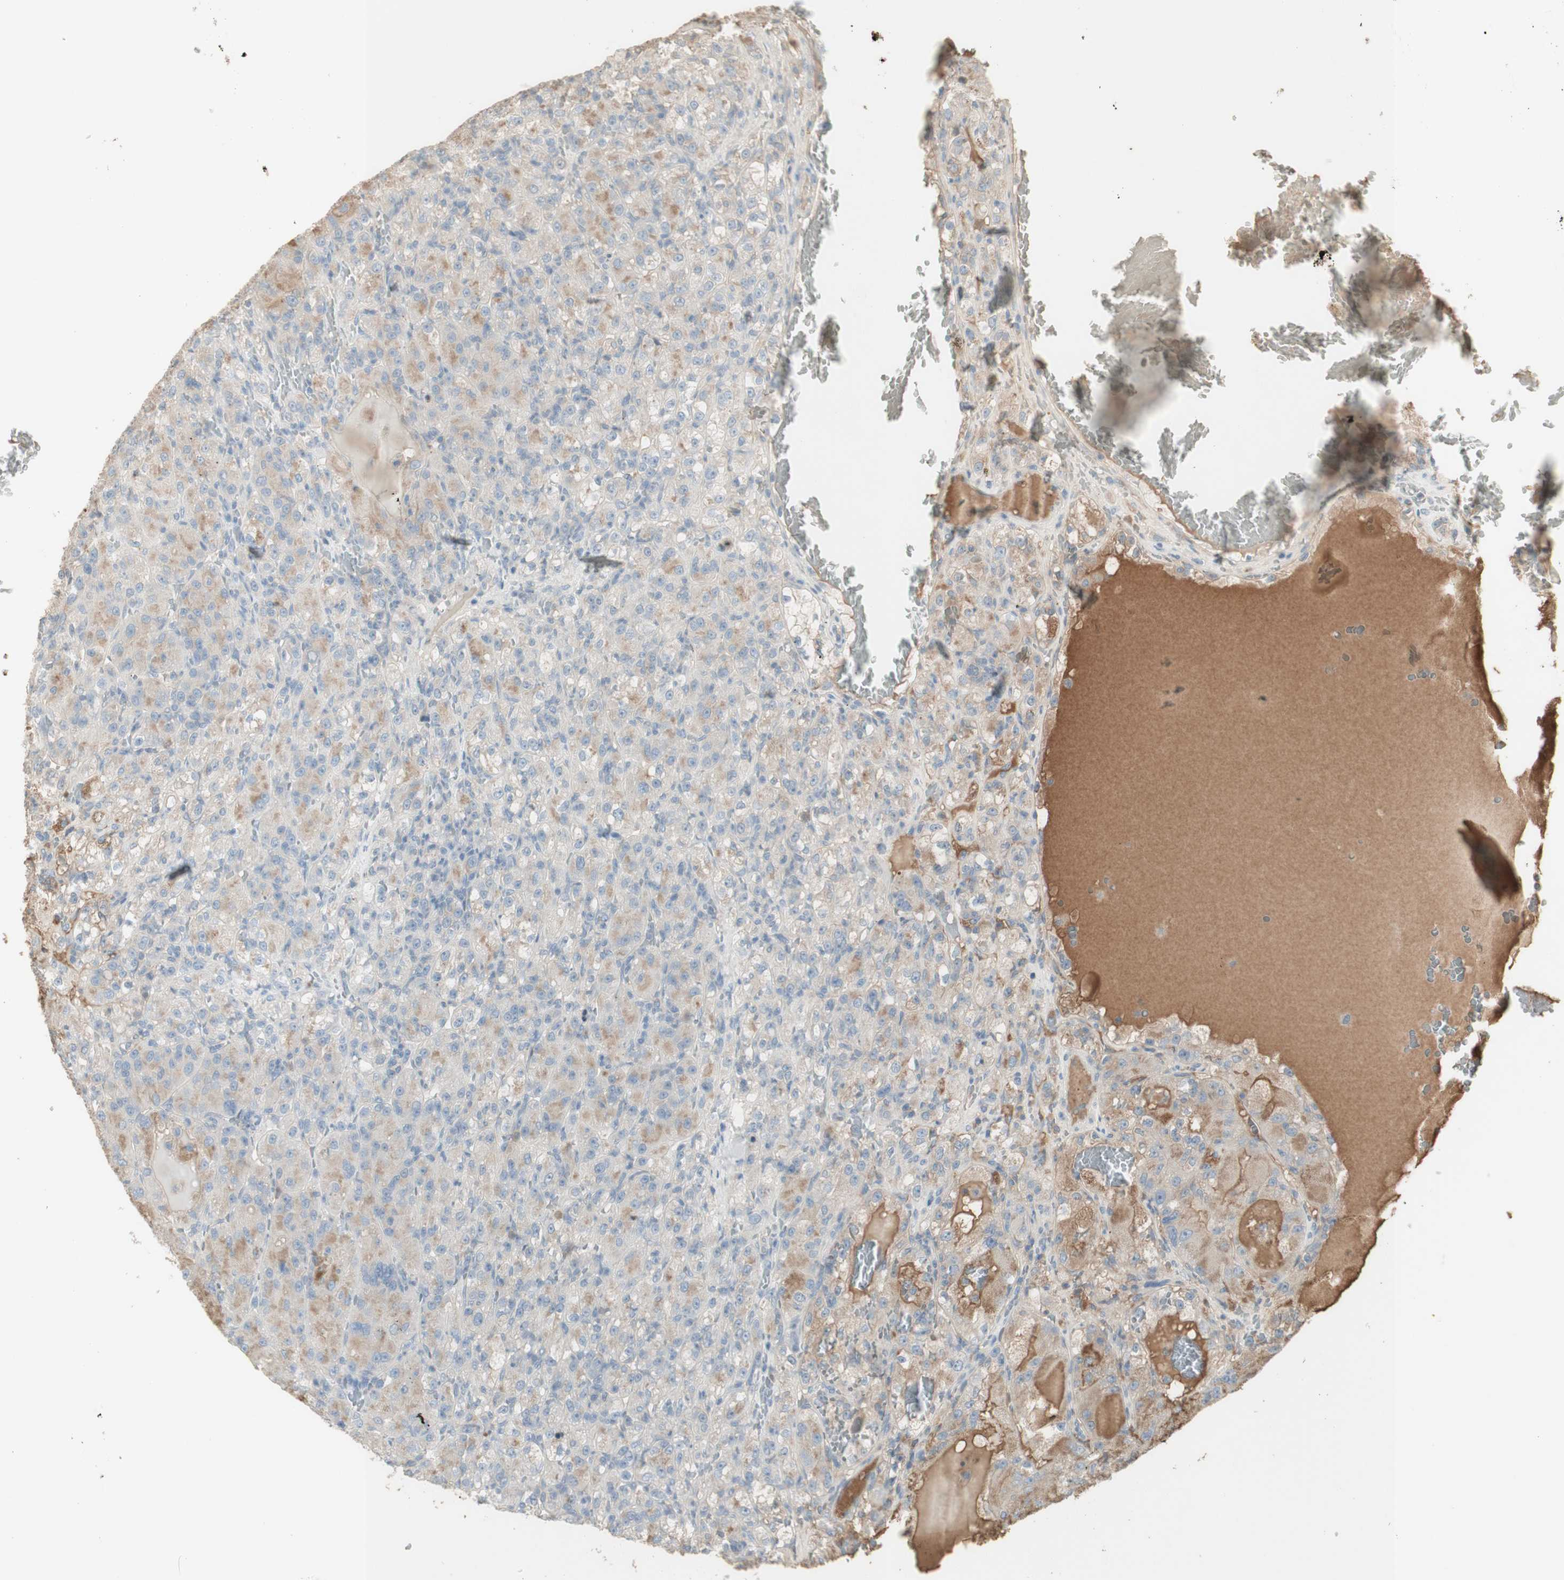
{"staining": {"intensity": "negative", "quantity": "none", "location": "none"}, "tissue": "renal cancer", "cell_type": "Tumor cells", "image_type": "cancer", "snomed": [{"axis": "morphology", "description": "Adenocarcinoma, NOS"}, {"axis": "topography", "description": "Kidney"}], "caption": "Tumor cells show no significant protein staining in renal cancer. (Immunohistochemistry, brightfield microscopy, high magnification).", "gene": "IFNG", "patient": {"sex": "male", "age": 61}}